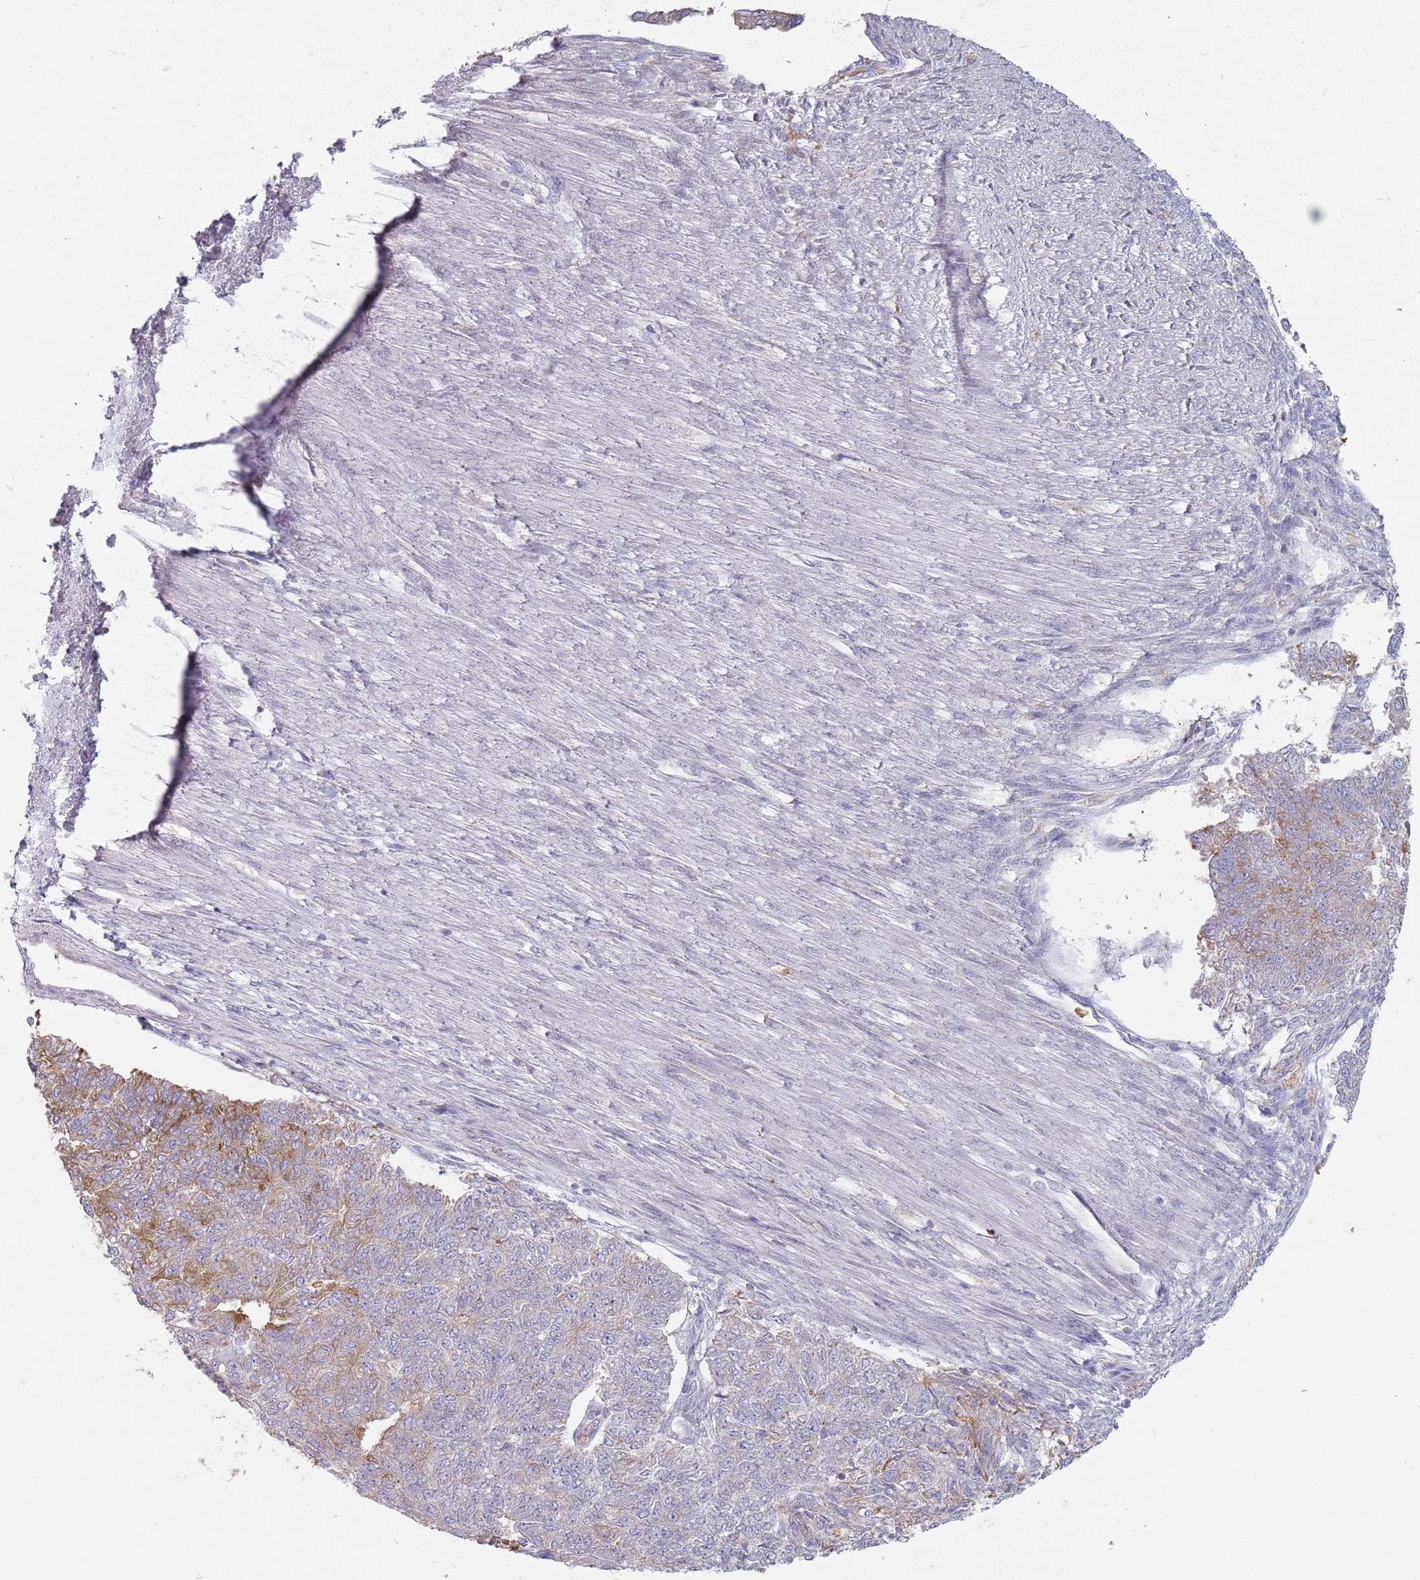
{"staining": {"intensity": "moderate", "quantity": "<25%", "location": "cytoplasmic/membranous"}, "tissue": "endometrial cancer", "cell_type": "Tumor cells", "image_type": "cancer", "snomed": [{"axis": "morphology", "description": "Adenocarcinoma, NOS"}, {"axis": "topography", "description": "Endometrium"}], "caption": "High-power microscopy captured an immunohistochemistry histopathology image of endometrial cancer (adenocarcinoma), revealing moderate cytoplasmic/membranous positivity in approximately <25% of tumor cells.", "gene": "DXO", "patient": {"sex": "female", "age": 32}}